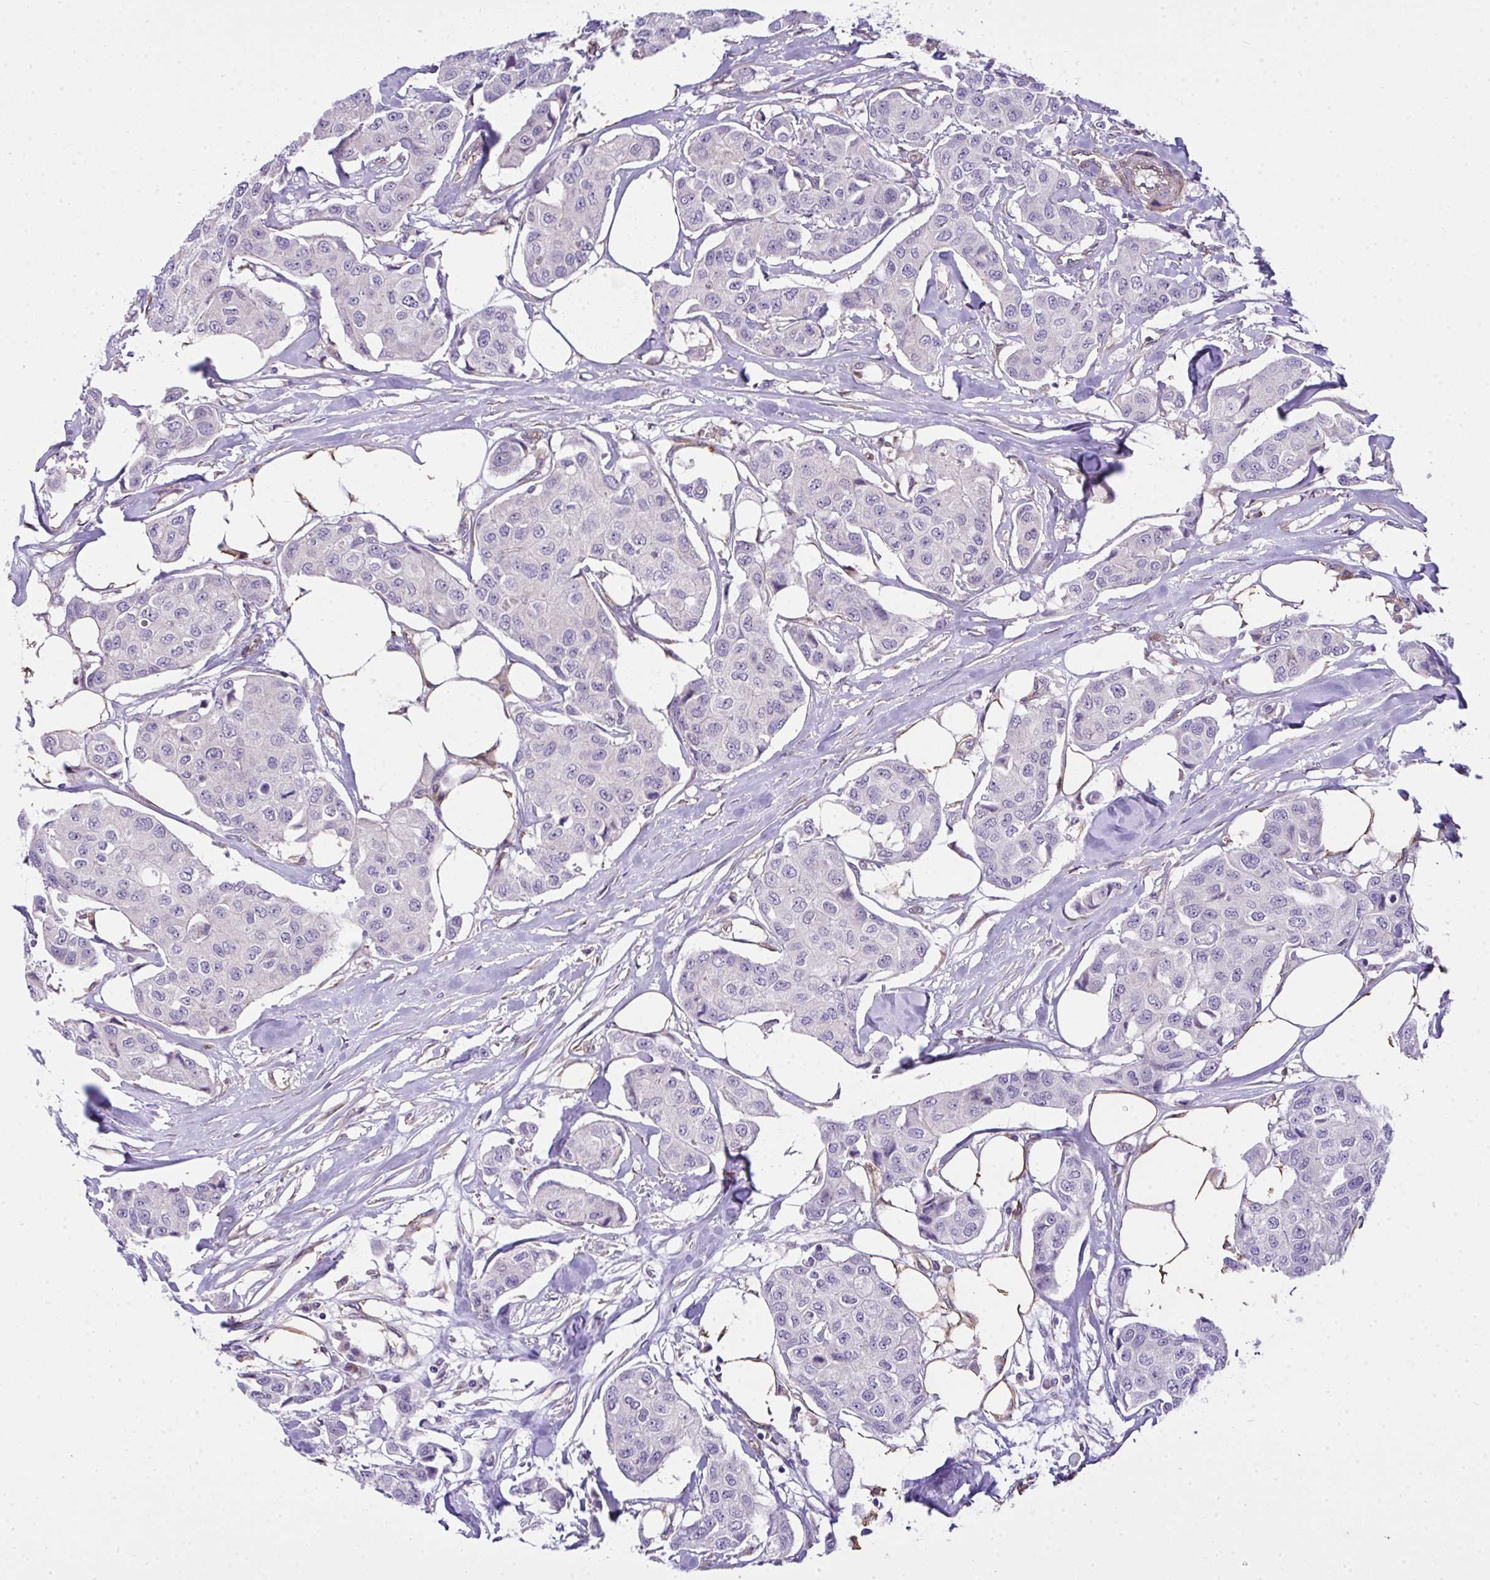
{"staining": {"intensity": "negative", "quantity": "none", "location": "none"}, "tissue": "breast cancer", "cell_type": "Tumor cells", "image_type": "cancer", "snomed": [{"axis": "morphology", "description": "Duct carcinoma"}, {"axis": "topography", "description": "Breast"}, {"axis": "topography", "description": "Lymph node"}], "caption": "Immunohistochemical staining of human breast intraductal carcinoma displays no significant expression in tumor cells. Brightfield microscopy of IHC stained with DAB (brown) and hematoxylin (blue), captured at high magnification.", "gene": "RSKR", "patient": {"sex": "female", "age": 80}}